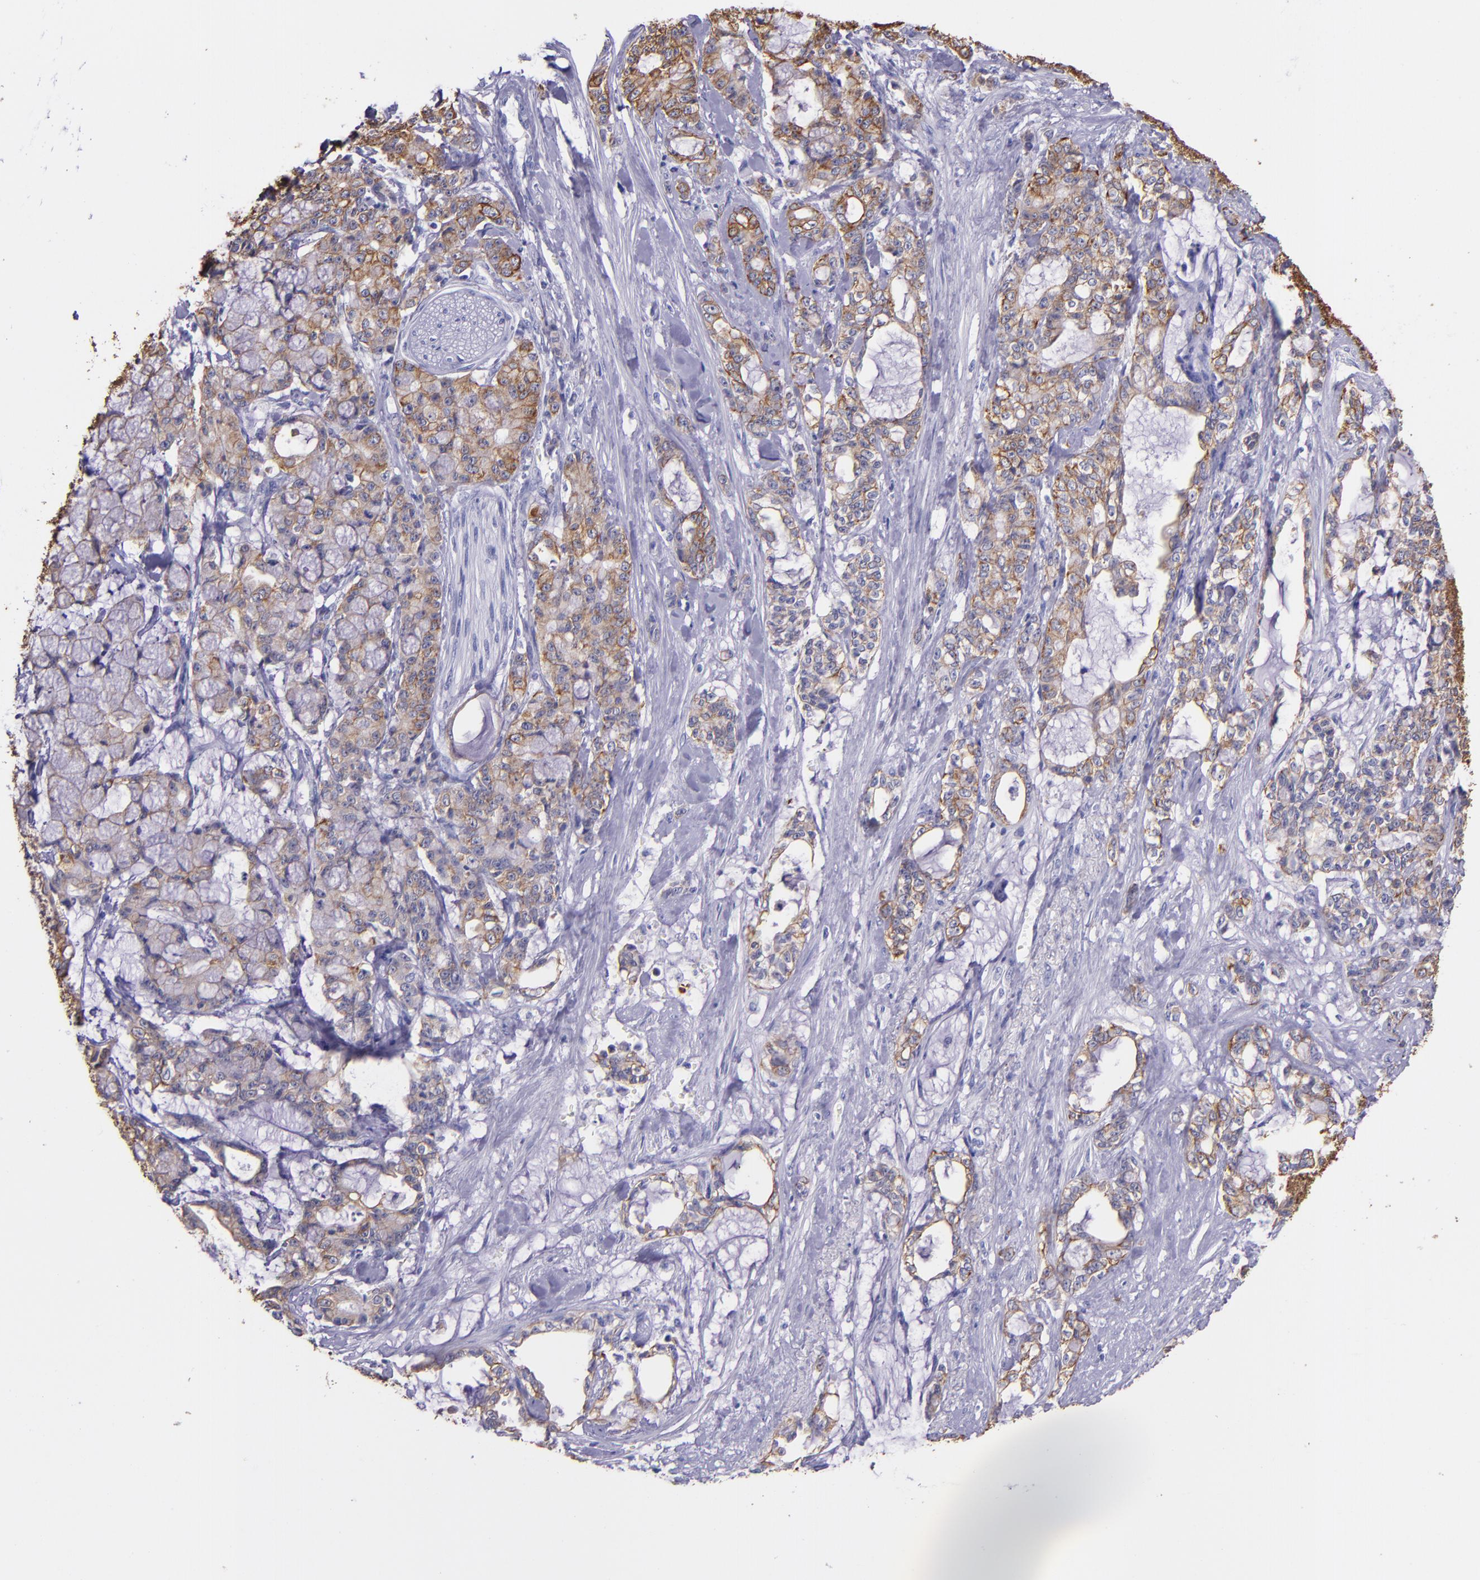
{"staining": {"intensity": "moderate", "quantity": ">75%", "location": "cytoplasmic/membranous"}, "tissue": "pancreatic cancer", "cell_type": "Tumor cells", "image_type": "cancer", "snomed": [{"axis": "morphology", "description": "Adenocarcinoma, NOS"}, {"axis": "topography", "description": "Pancreas"}], "caption": "Immunohistochemical staining of pancreatic cancer exhibits medium levels of moderate cytoplasmic/membranous protein positivity in approximately >75% of tumor cells.", "gene": "KRT4", "patient": {"sex": "female", "age": 73}}